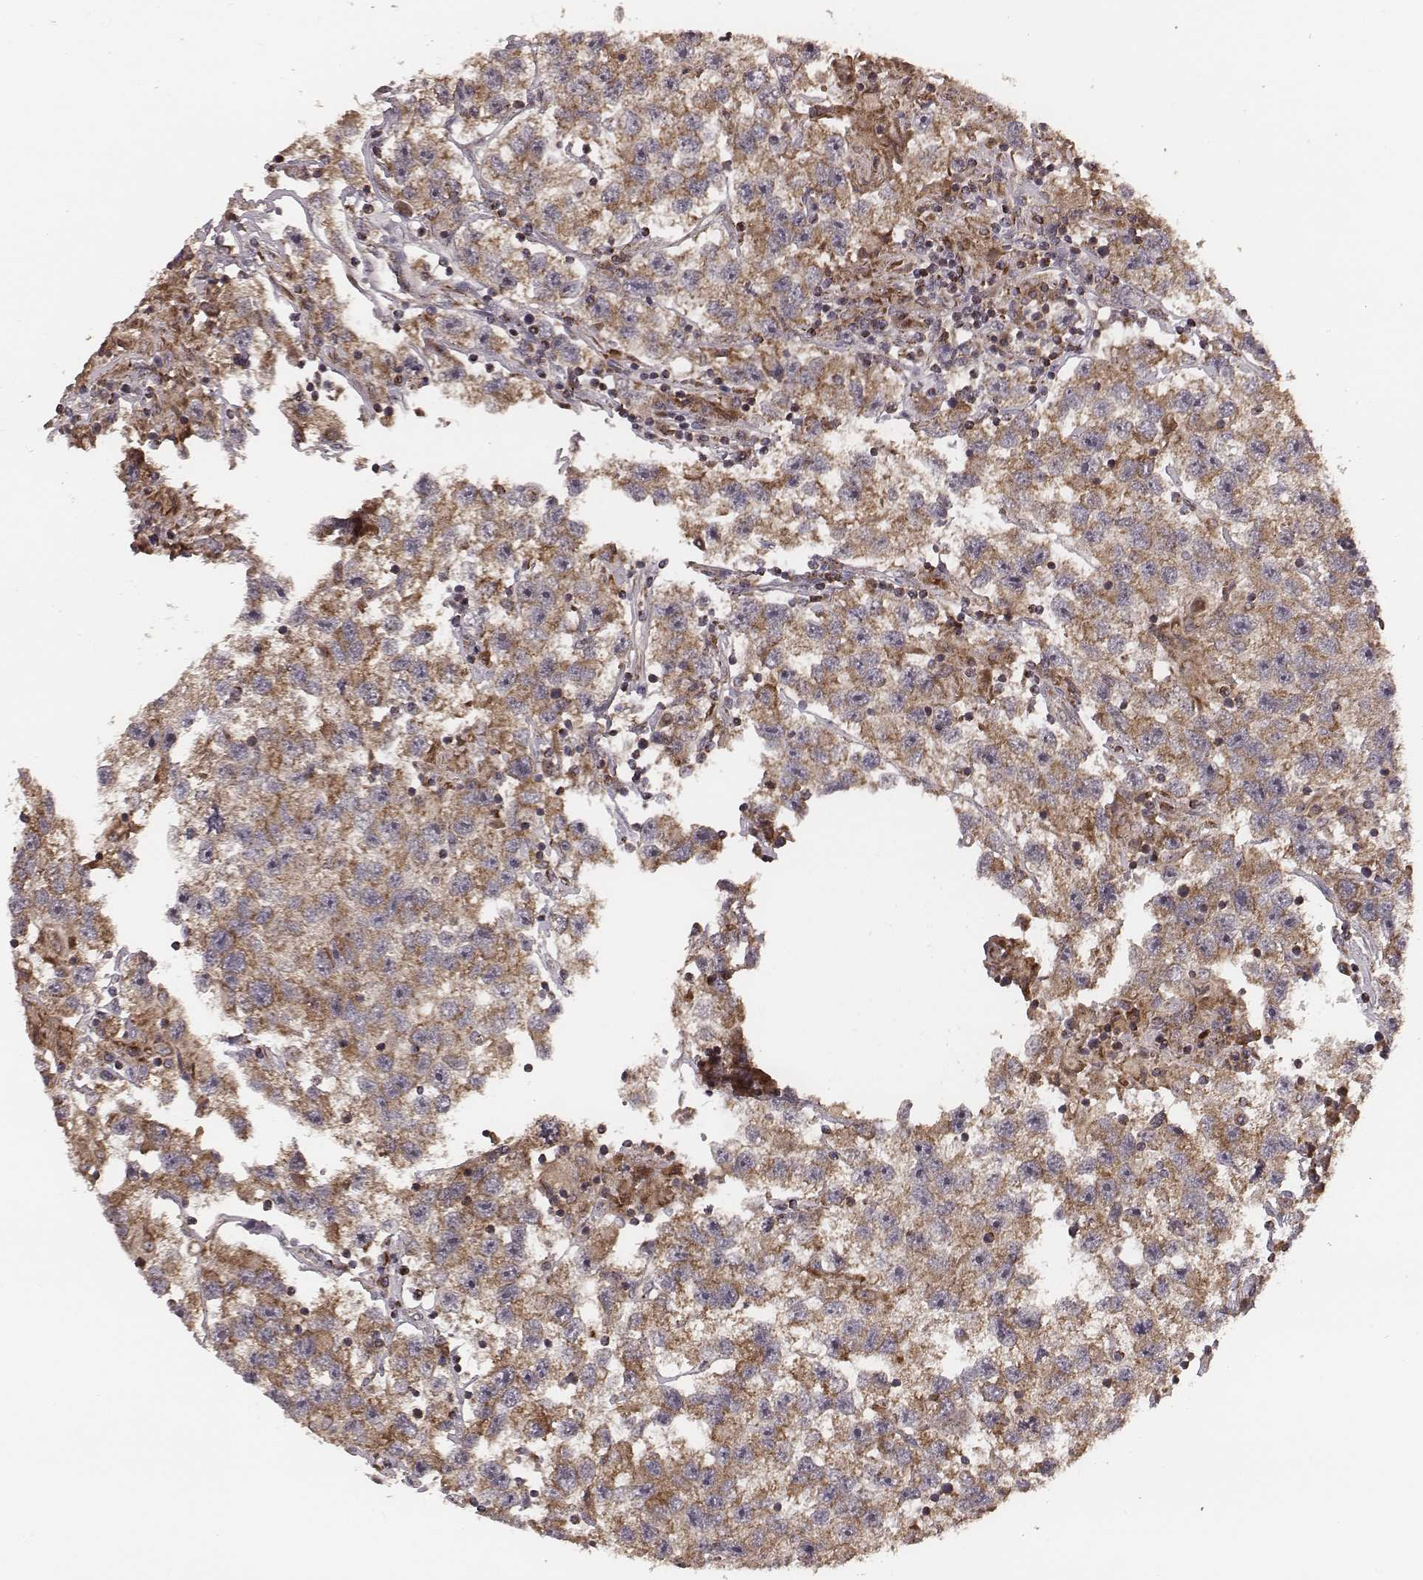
{"staining": {"intensity": "moderate", "quantity": "25%-75%", "location": "cytoplasmic/membranous"}, "tissue": "testis cancer", "cell_type": "Tumor cells", "image_type": "cancer", "snomed": [{"axis": "morphology", "description": "Seminoma, NOS"}, {"axis": "topography", "description": "Testis"}], "caption": "This photomicrograph demonstrates seminoma (testis) stained with immunohistochemistry to label a protein in brown. The cytoplasmic/membranous of tumor cells show moderate positivity for the protein. Nuclei are counter-stained blue.", "gene": "ZDHHC21", "patient": {"sex": "male", "age": 26}}